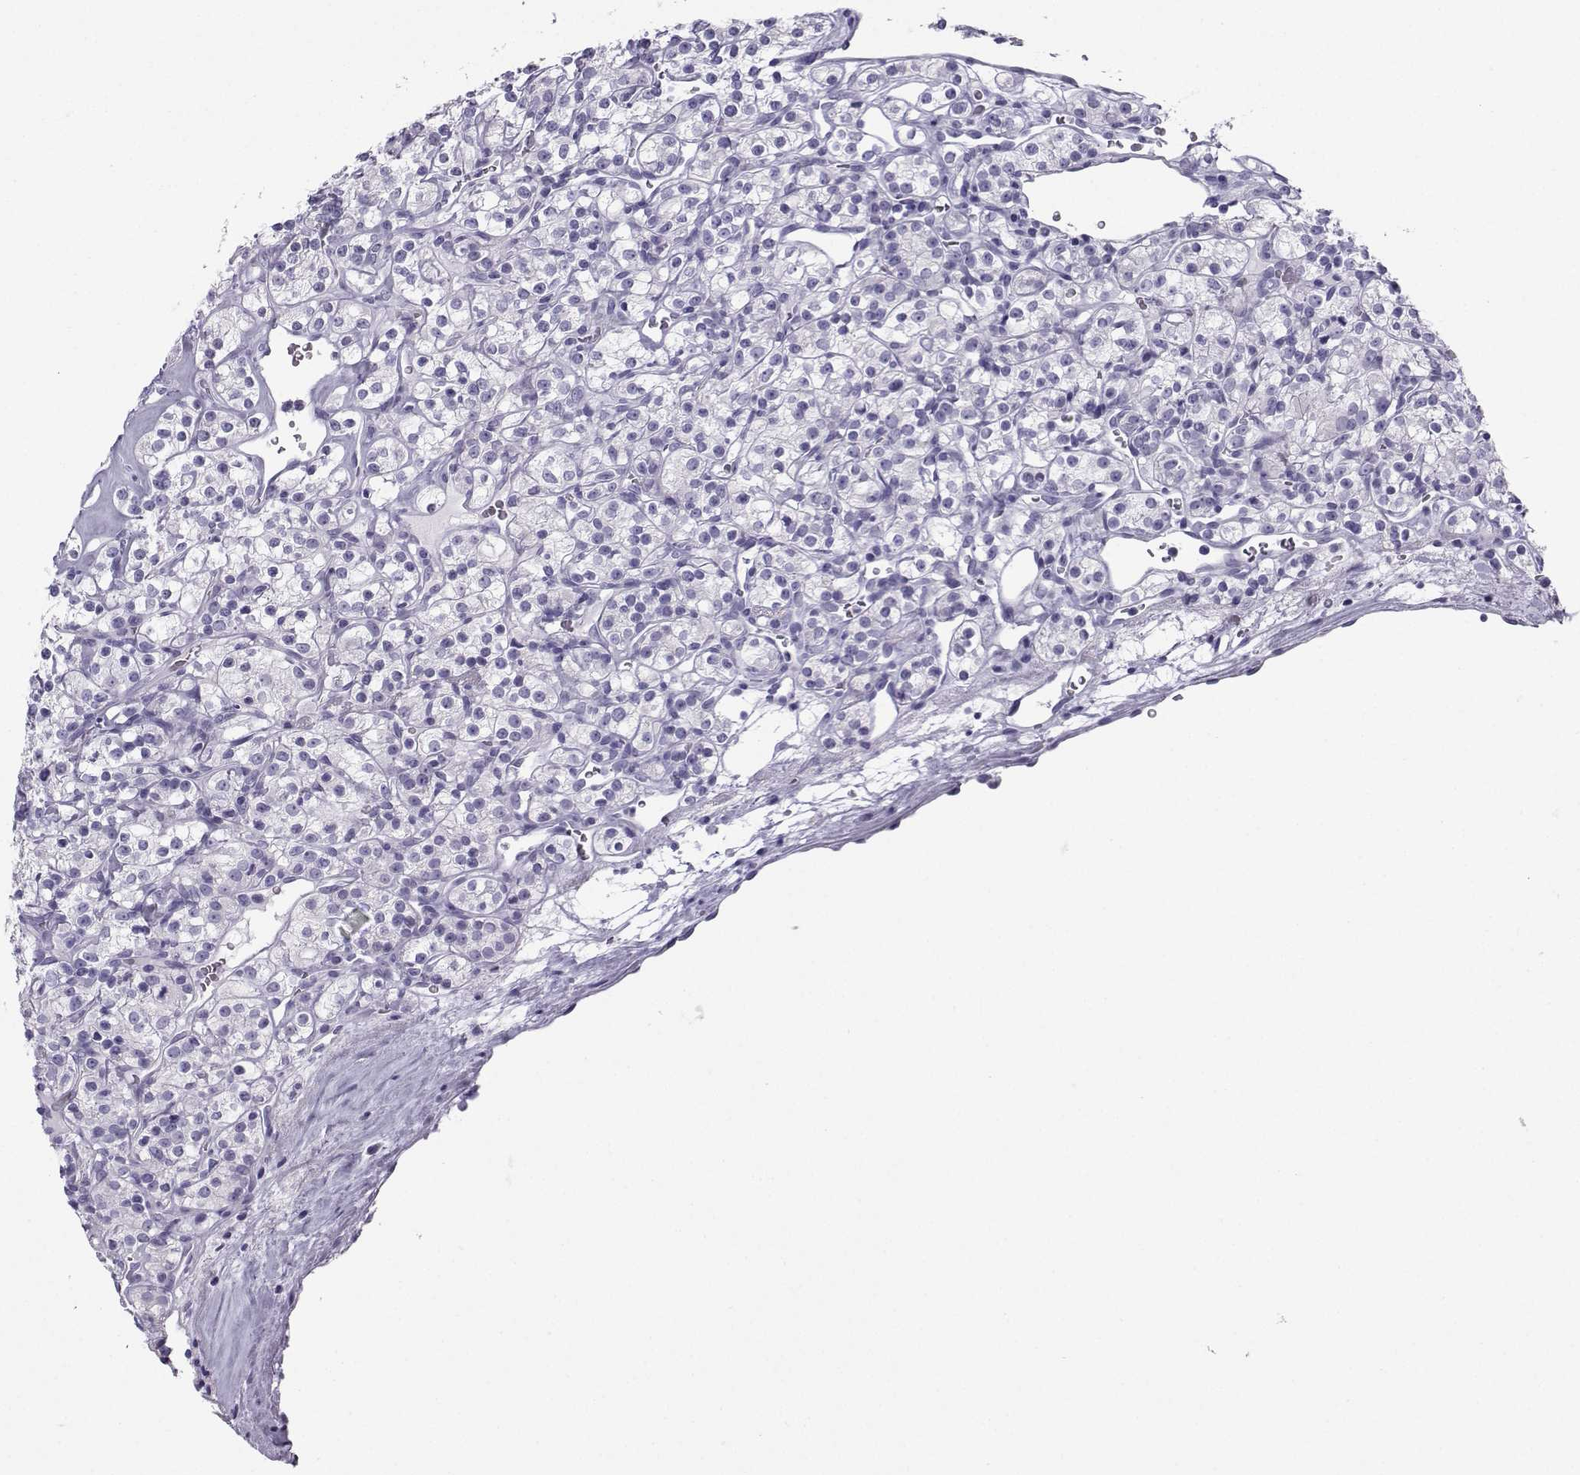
{"staining": {"intensity": "negative", "quantity": "none", "location": "none"}, "tissue": "renal cancer", "cell_type": "Tumor cells", "image_type": "cancer", "snomed": [{"axis": "morphology", "description": "Adenocarcinoma, NOS"}, {"axis": "topography", "description": "Kidney"}], "caption": "IHC micrograph of human renal adenocarcinoma stained for a protein (brown), which reveals no positivity in tumor cells.", "gene": "NEFL", "patient": {"sex": "male", "age": 77}}